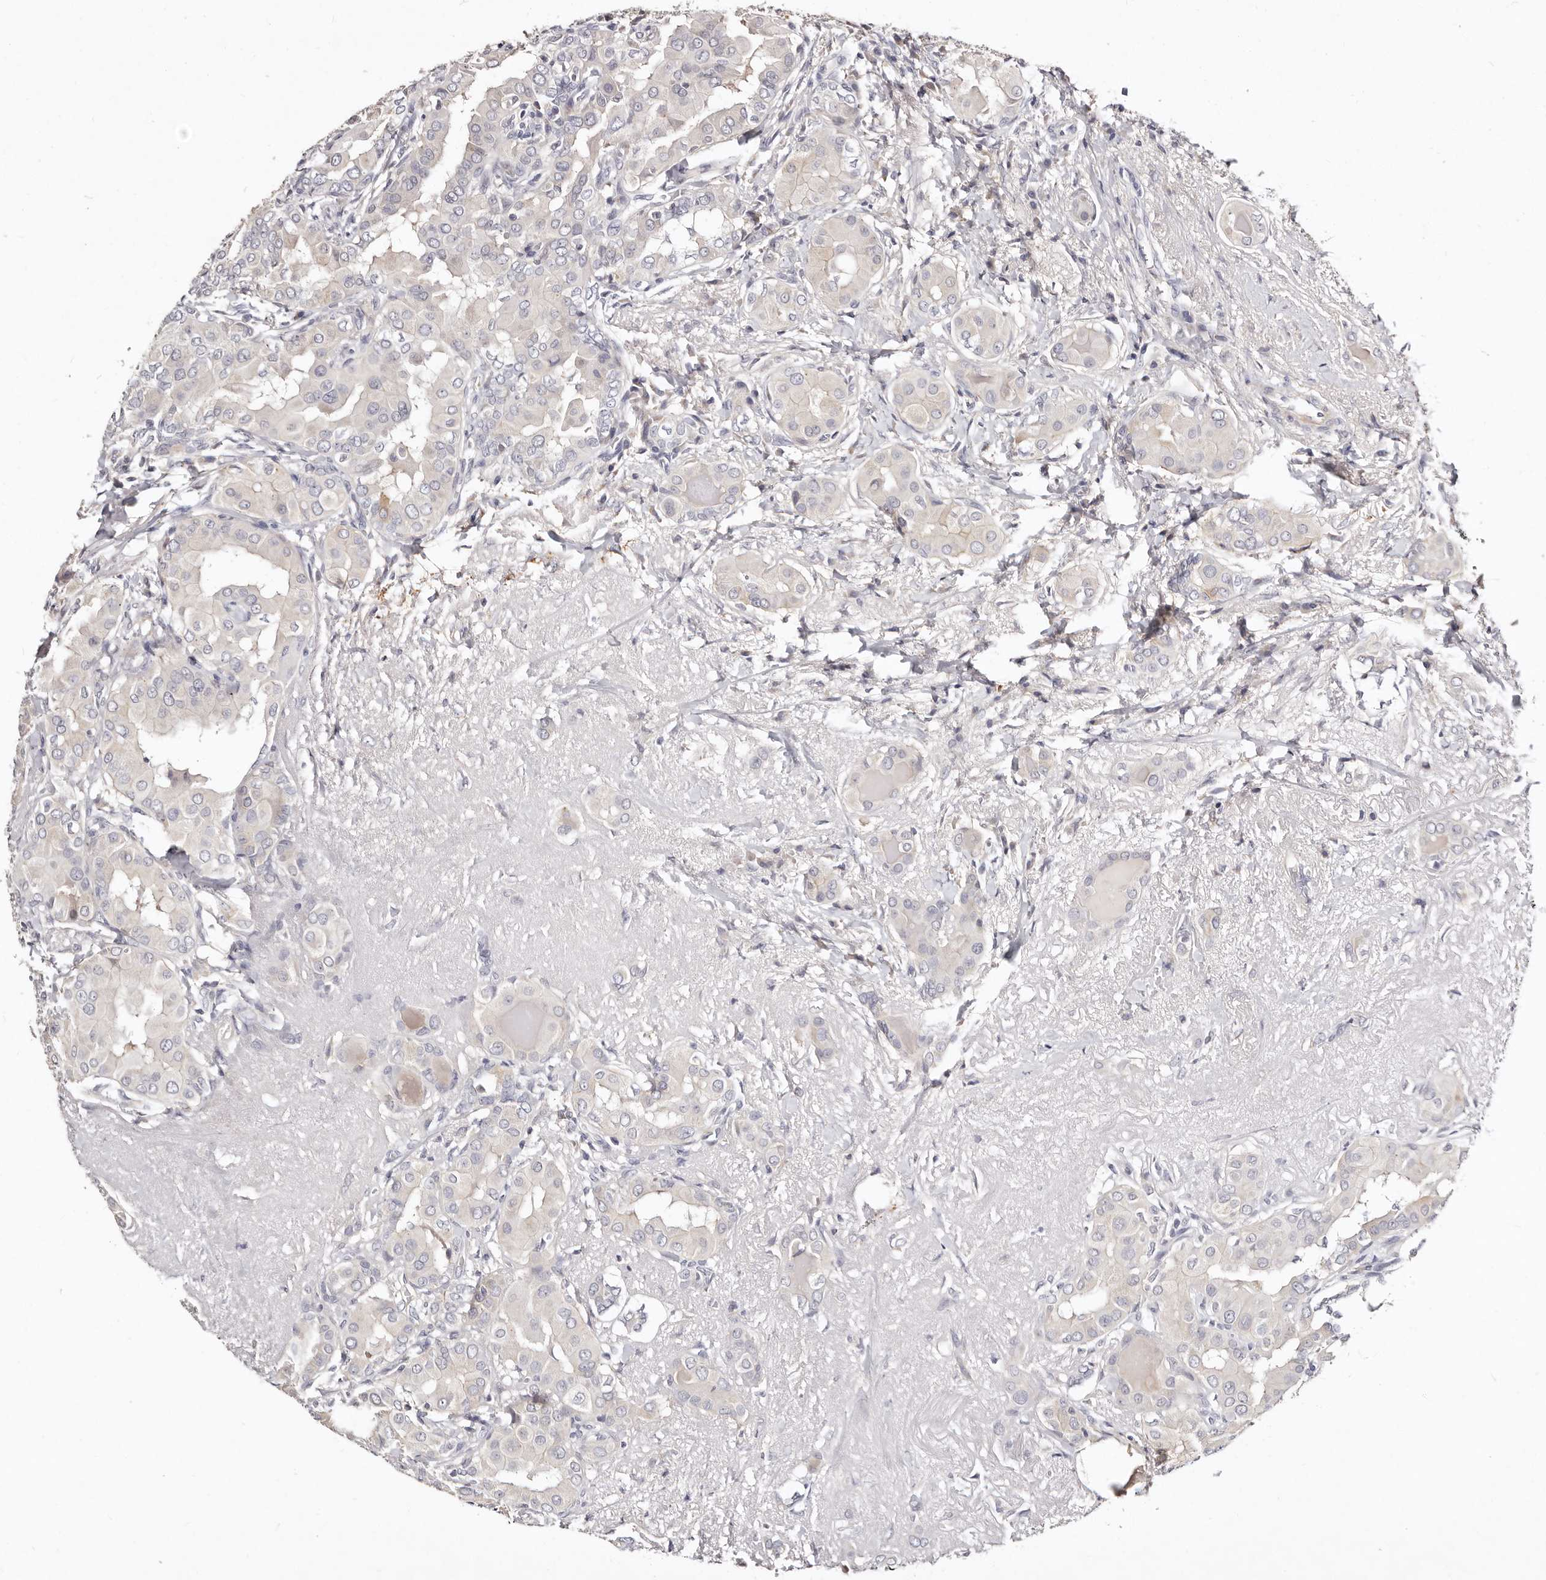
{"staining": {"intensity": "negative", "quantity": "none", "location": "none"}, "tissue": "thyroid cancer", "cell_type": "Tumor cells", "image_type": "cancer", "snomed": [{"axis": "morphology", "description": "Papillary adenocarcinoma, NOS"}, {"axis": "topography", "description": "Thyroid gland"}], "caption": "Immunohistochemistry (IHC) image of thyroid cancer (papillary adenocarcinoma) stained for a protein (brown), which displays no staining in tumor cells.", "gene": "MRPS33", "patient": {"sex": "male", "age": 33}}